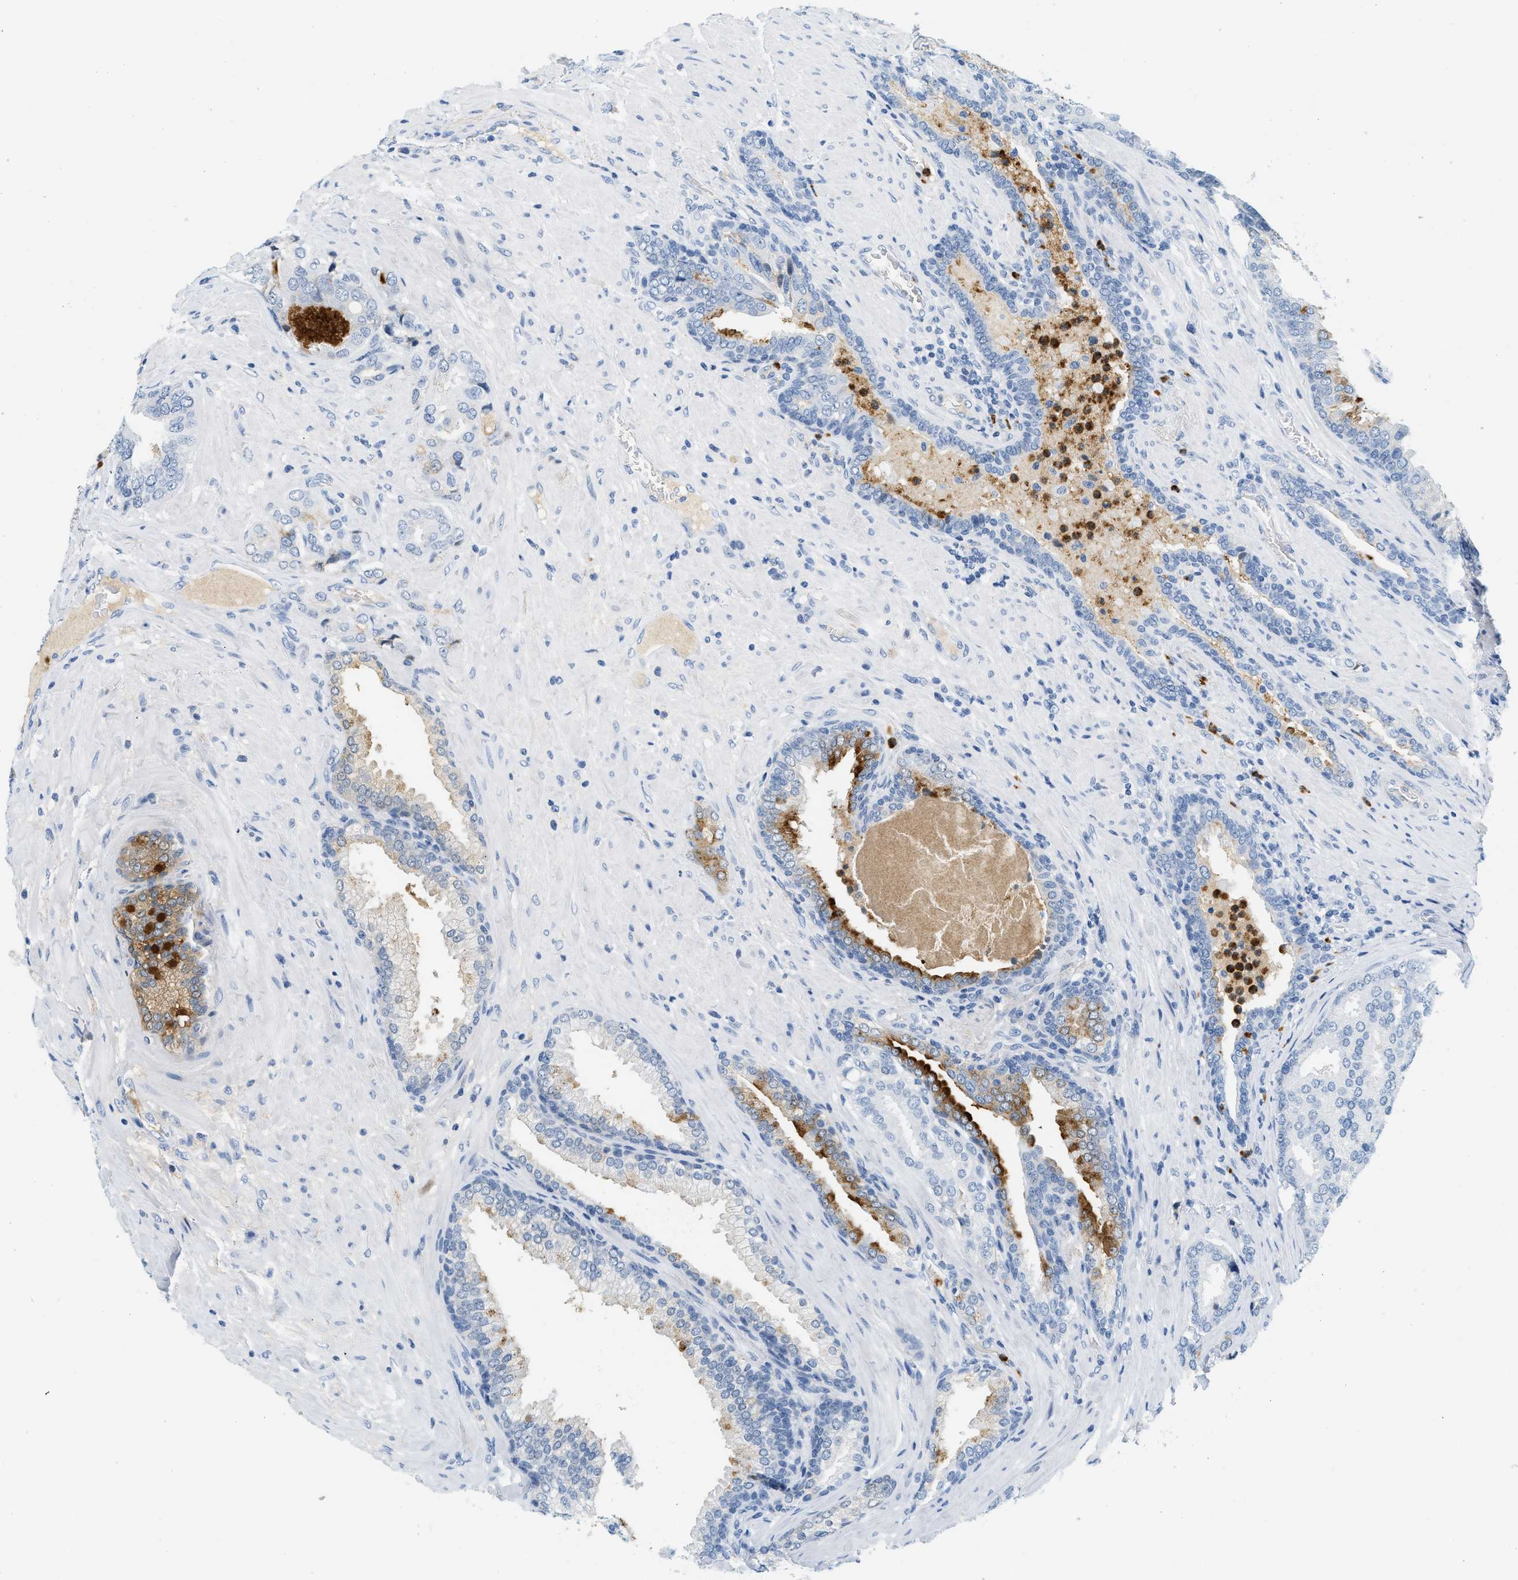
{"staining": {"intensity": "strong", "quantity": "<25%", "location": "cytoplasmic/membranous"}, "tissue": "prostate cancer", "cell_type": "Tumor cells", "image_type": "cancer", "snomed": [{"axis": "morphology", "description": "Adenocarcinoma, High grade"}, {"axis": "topography", "description": "Prostate"}], "caption": "IHC micrograph of neoplastic tissue: human prostate high-grade adenocarcinoma stained using immunohistochemistry shows medium levels of strong protein expression localized specifically in the cytoplasmic/membranous of tumor cells, appearing as a cytoplasmic/membranous brown color.", "gene": "LCN2", "patient": {"sex": "male", "age": 50}}